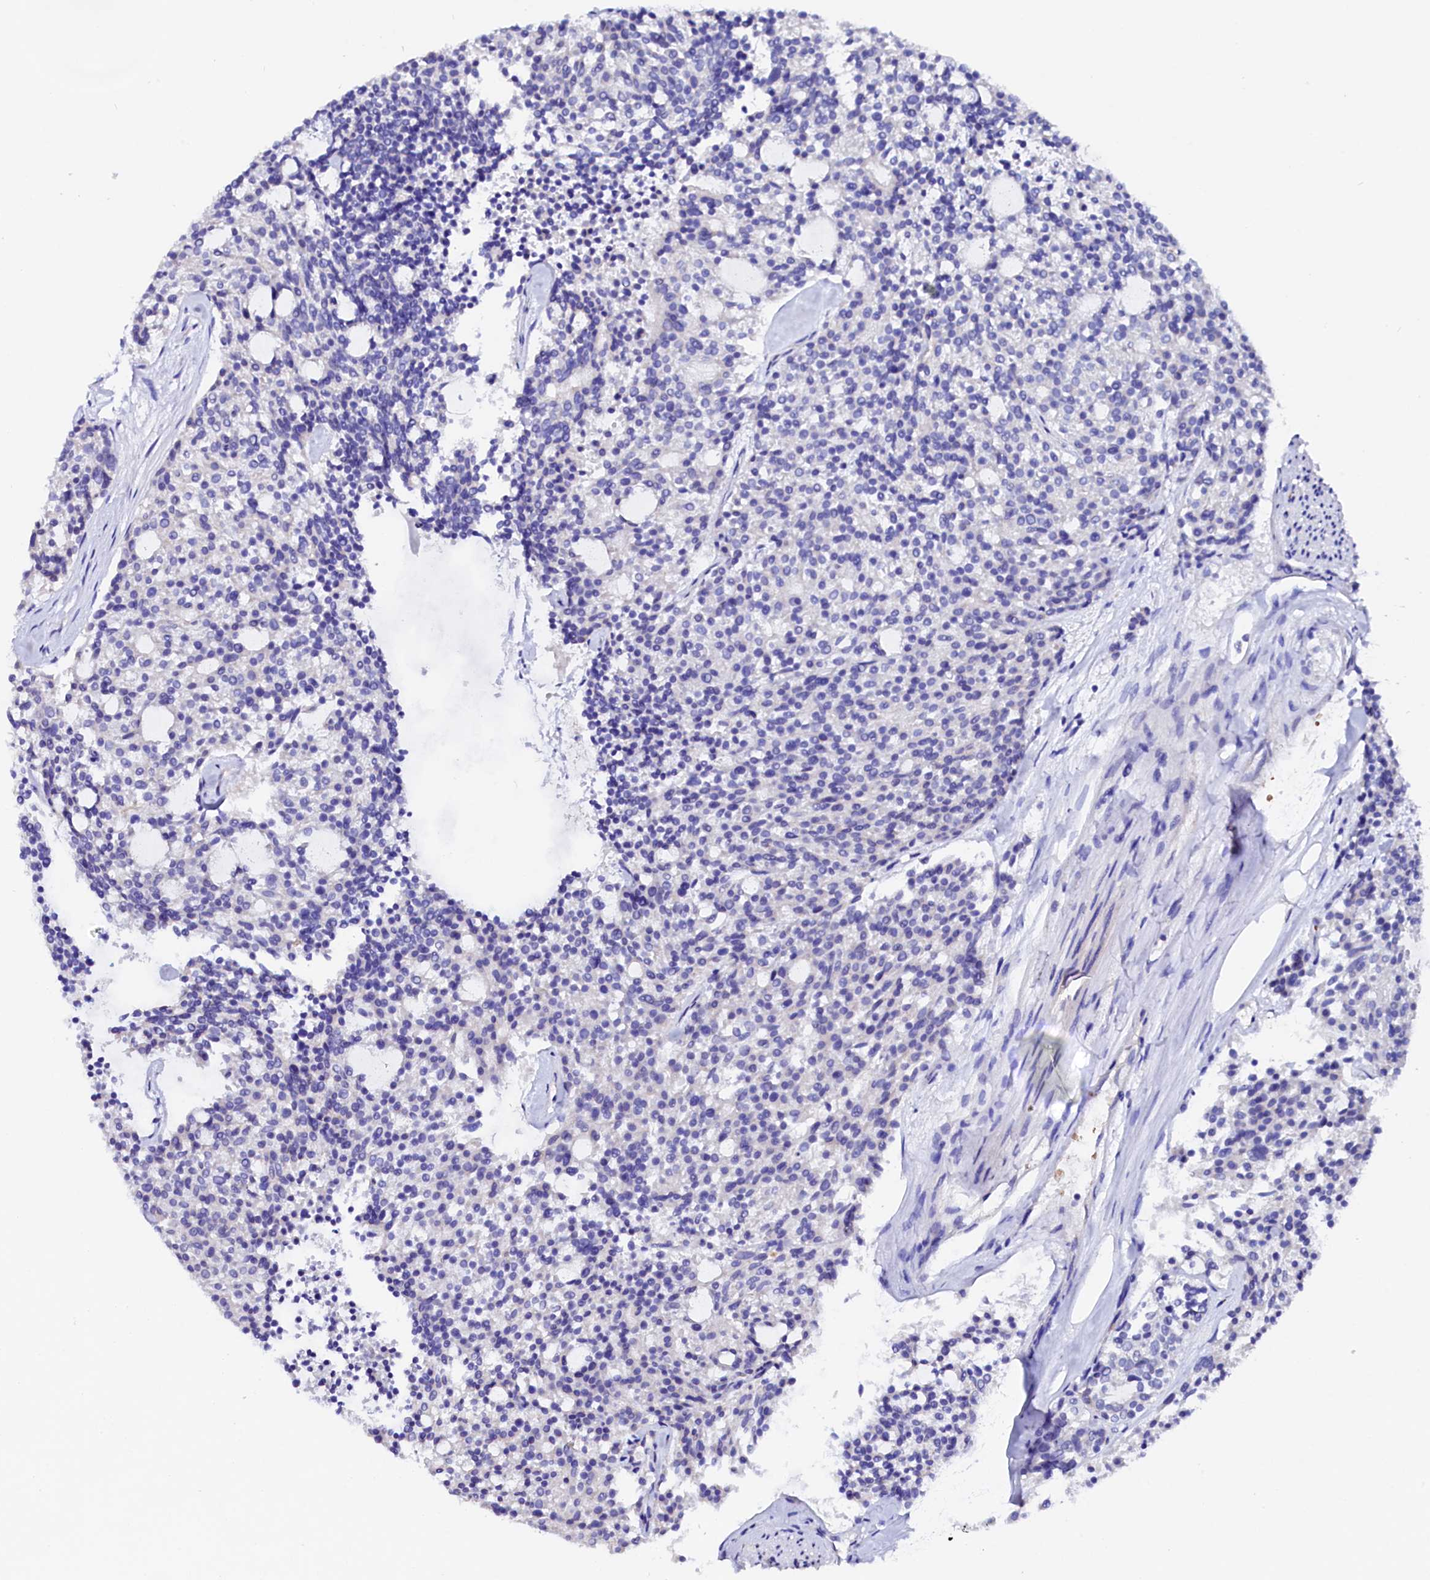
{"staining": {"intensity": "negative", "quantity": "none", "location": "none"}, "tissue": "carcinoid", "cell_type": "Tumor cells", "image_type": "cancer", "snomed": [{"axis": "morphology", "description": "Carcinoid, malignant, NOS"}, {"axis": "topography", "description": "Pancreas"}], "caption": "This histopathology image is of malignant carcinoid stained with IHC to label a protein in brown with the nuclei are counter-stained blue. There is no expression in tumor cells.", "gene": "RAB27A", "patient": {"sex": "female", "age": 54}}